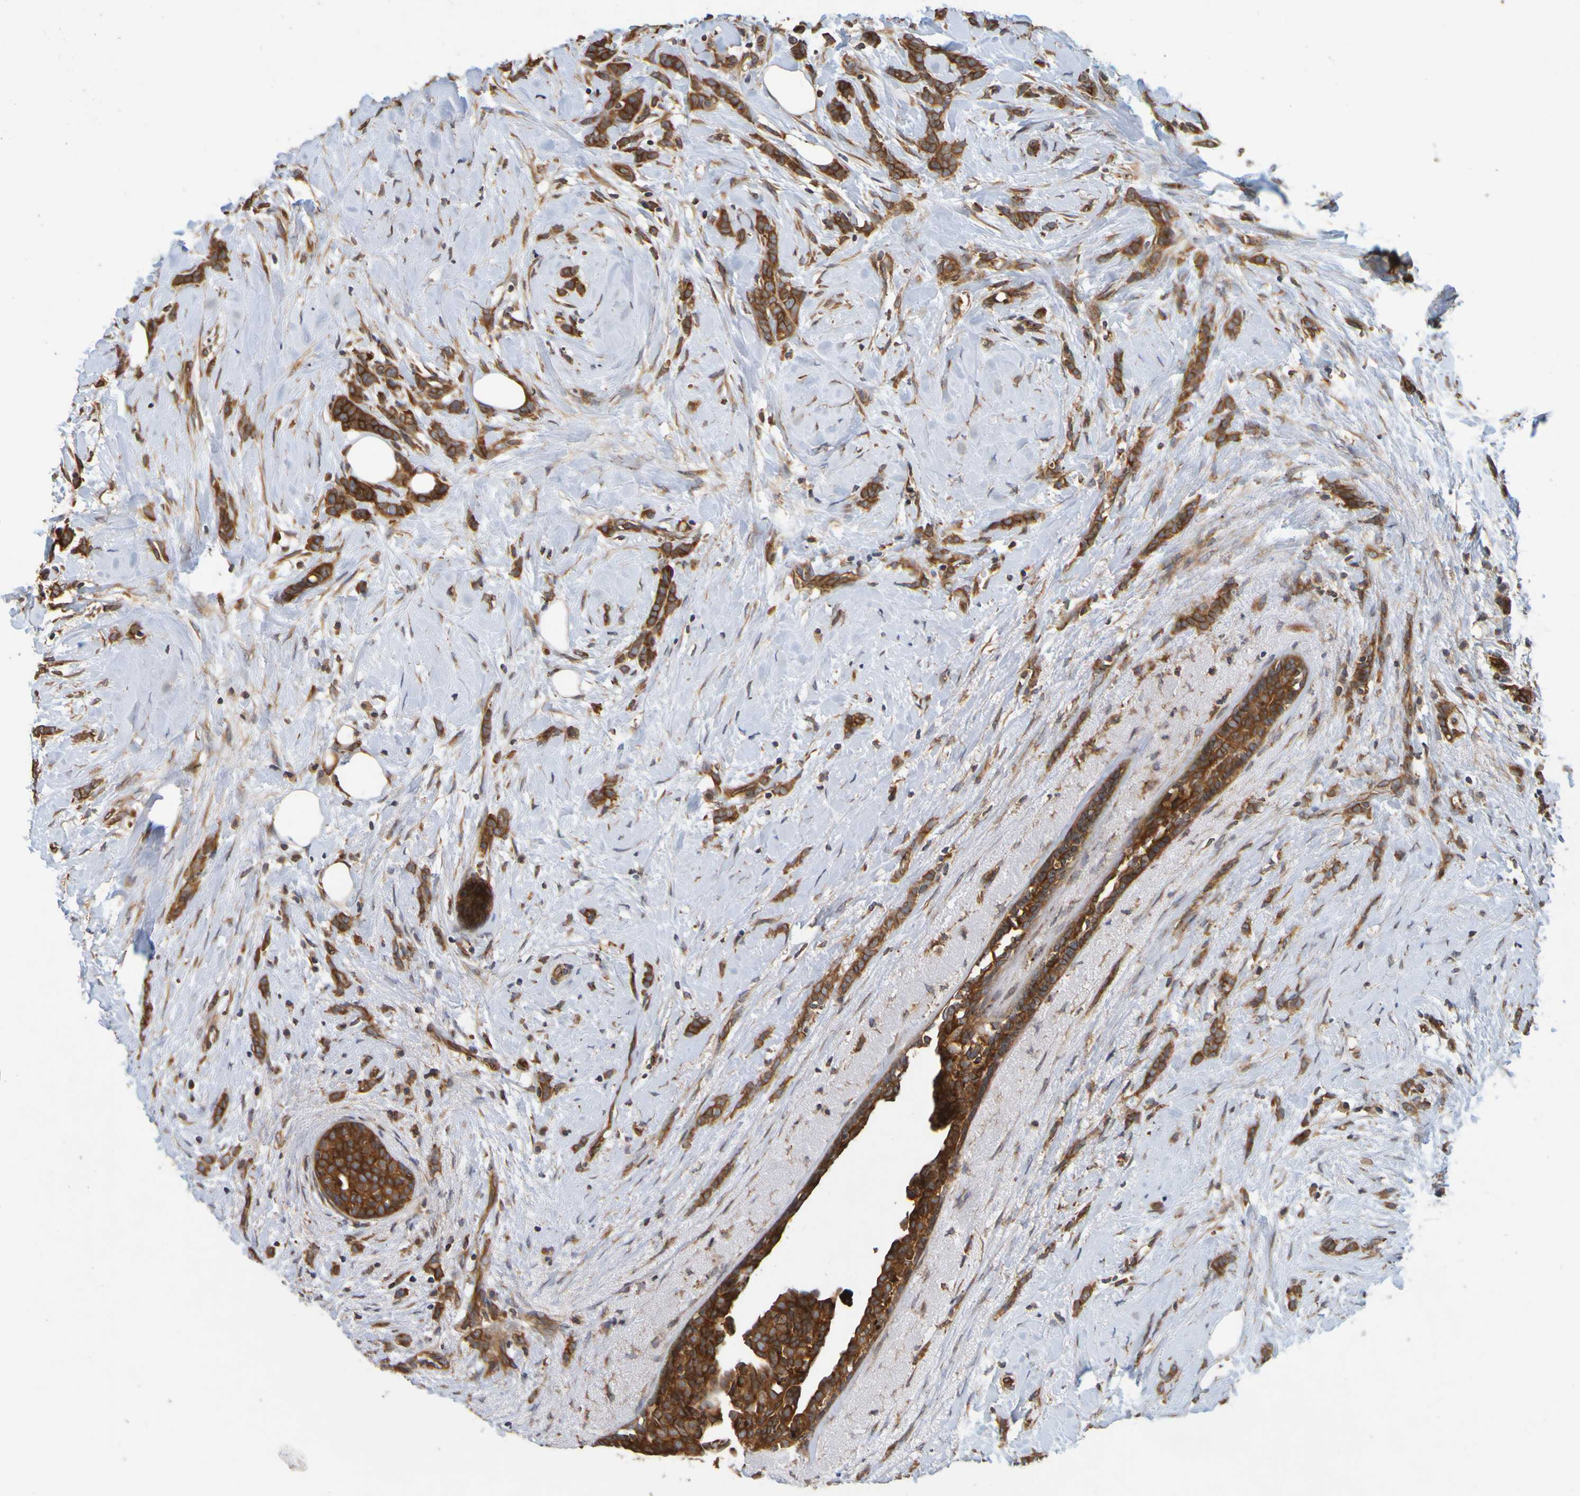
{"staining": {"intensity": "strong", "quantity": ">75%", "location": "cytoplasmic/membranous"}, "tissue": "breast cancer", "cell_type": "Tumor cells", "image_type": "cancer", "snomed": [{"axis": "morphology", "description": "Lobular carcinoma, in situ"}, {"axis": "morphology", "description": "Lobular carcinoma"}, {"axis": "topography", "description": "Breast"}], "caption": "Human breast lobular carcinoma in situ stained with a brown dye exhibits strong cytoplasmic/membranous positive expression in about >75% of tumor cells.", "gene": "OCRL", "patient": {"sex": "female", "age": 41}}